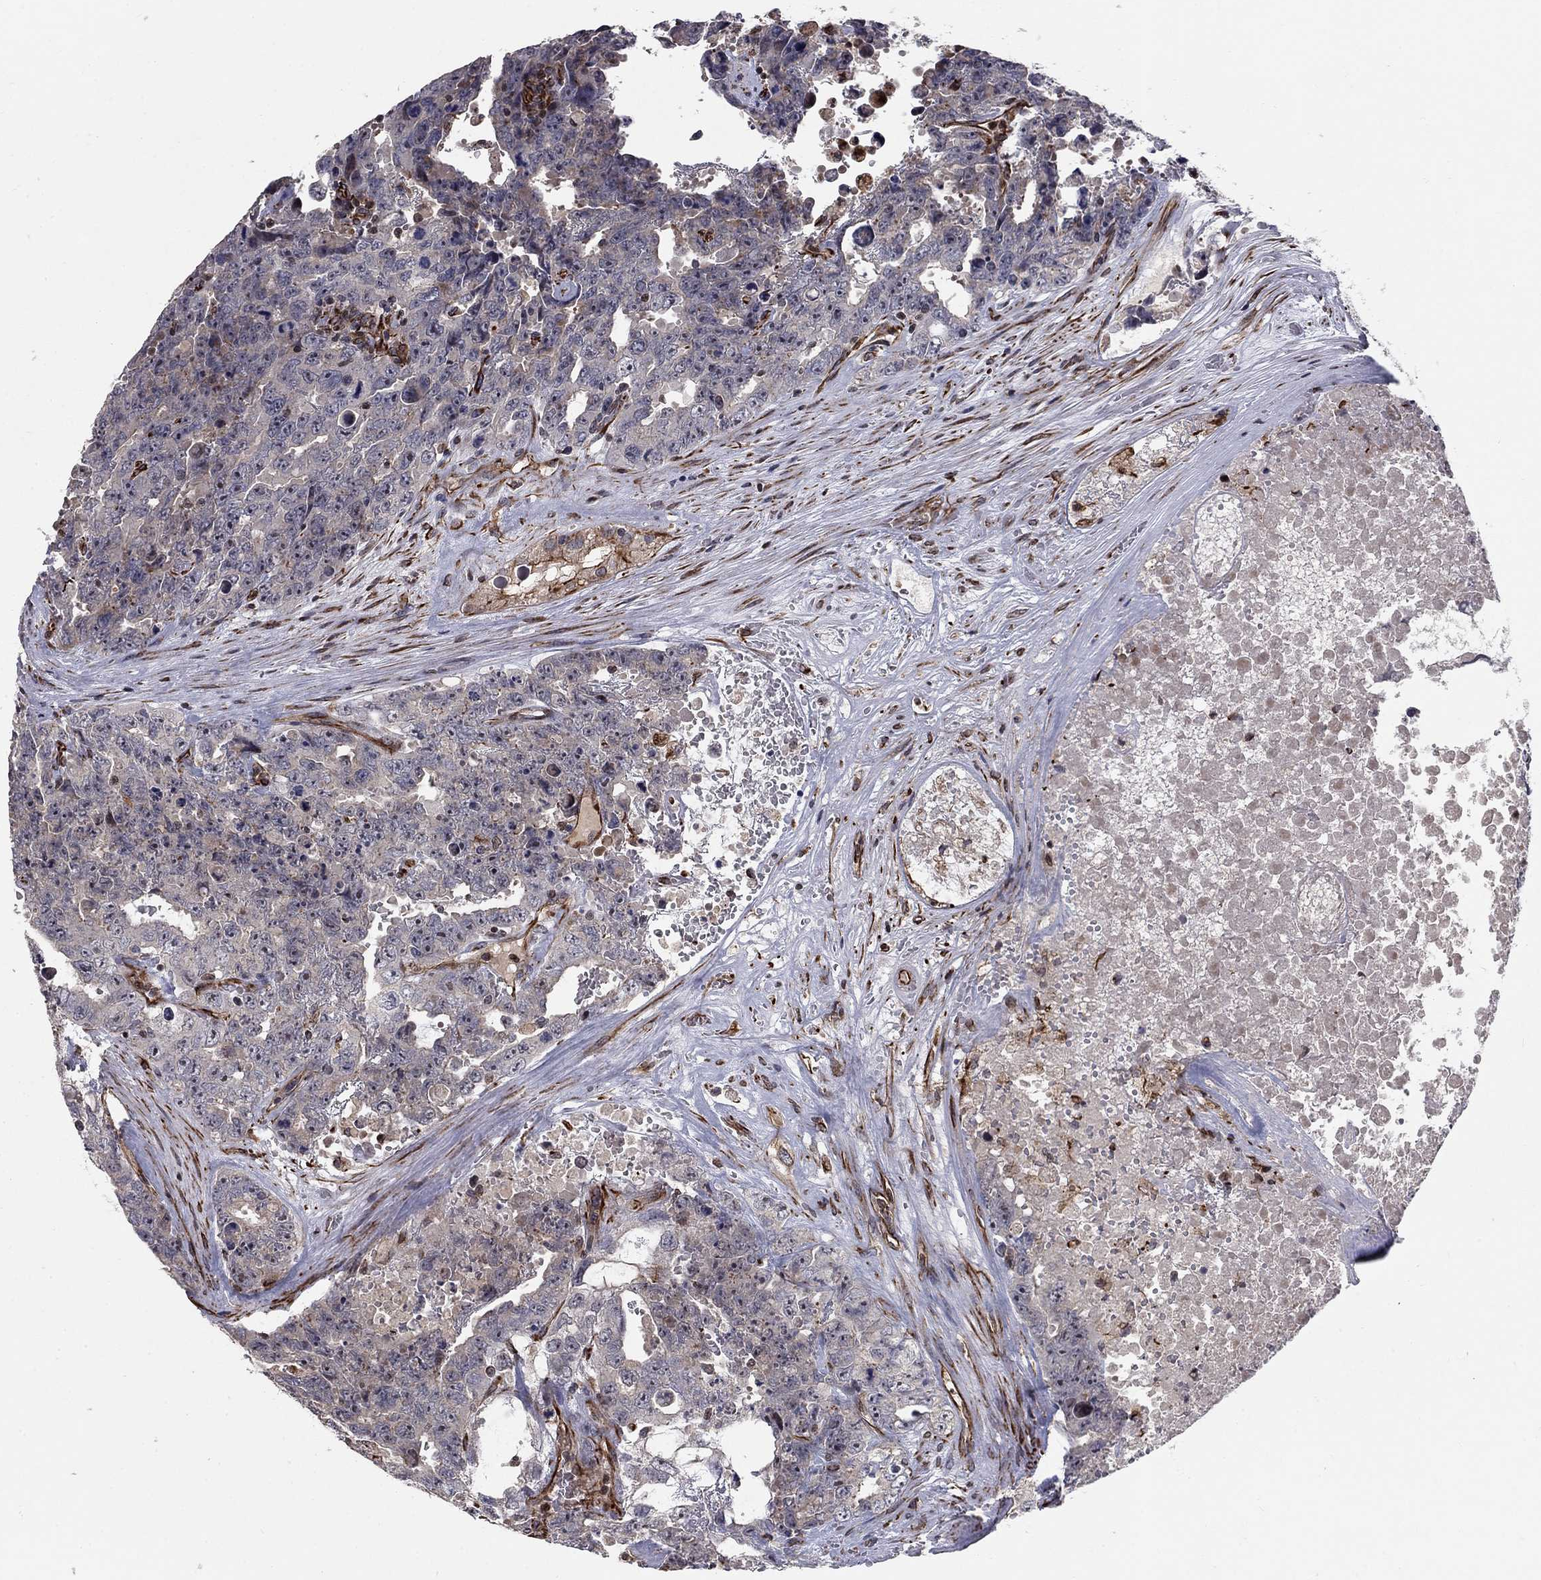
{"staining": {"intensity": "negative", "quantity": "none", "location": "none"}, "tissue": "testis cancer", "cell_type": "Tumor cells", "image_type": "cancer", "snomed": [{"axis": "morphology", "description": "Carcinoma, Embryonal, NOS"}, {"axis": "topography", "description": "Testis"}], "caption": "Immunohistochemistry histopathology image of neoplastic tissue: human testis cancer (embryonal carcinoma) stained with DAB (3,3'-diaminobenzidine) displays no significant protein staining in tumor cells.", "gene": "MSRA", "patient": {"sex": "male", "age": 24}}